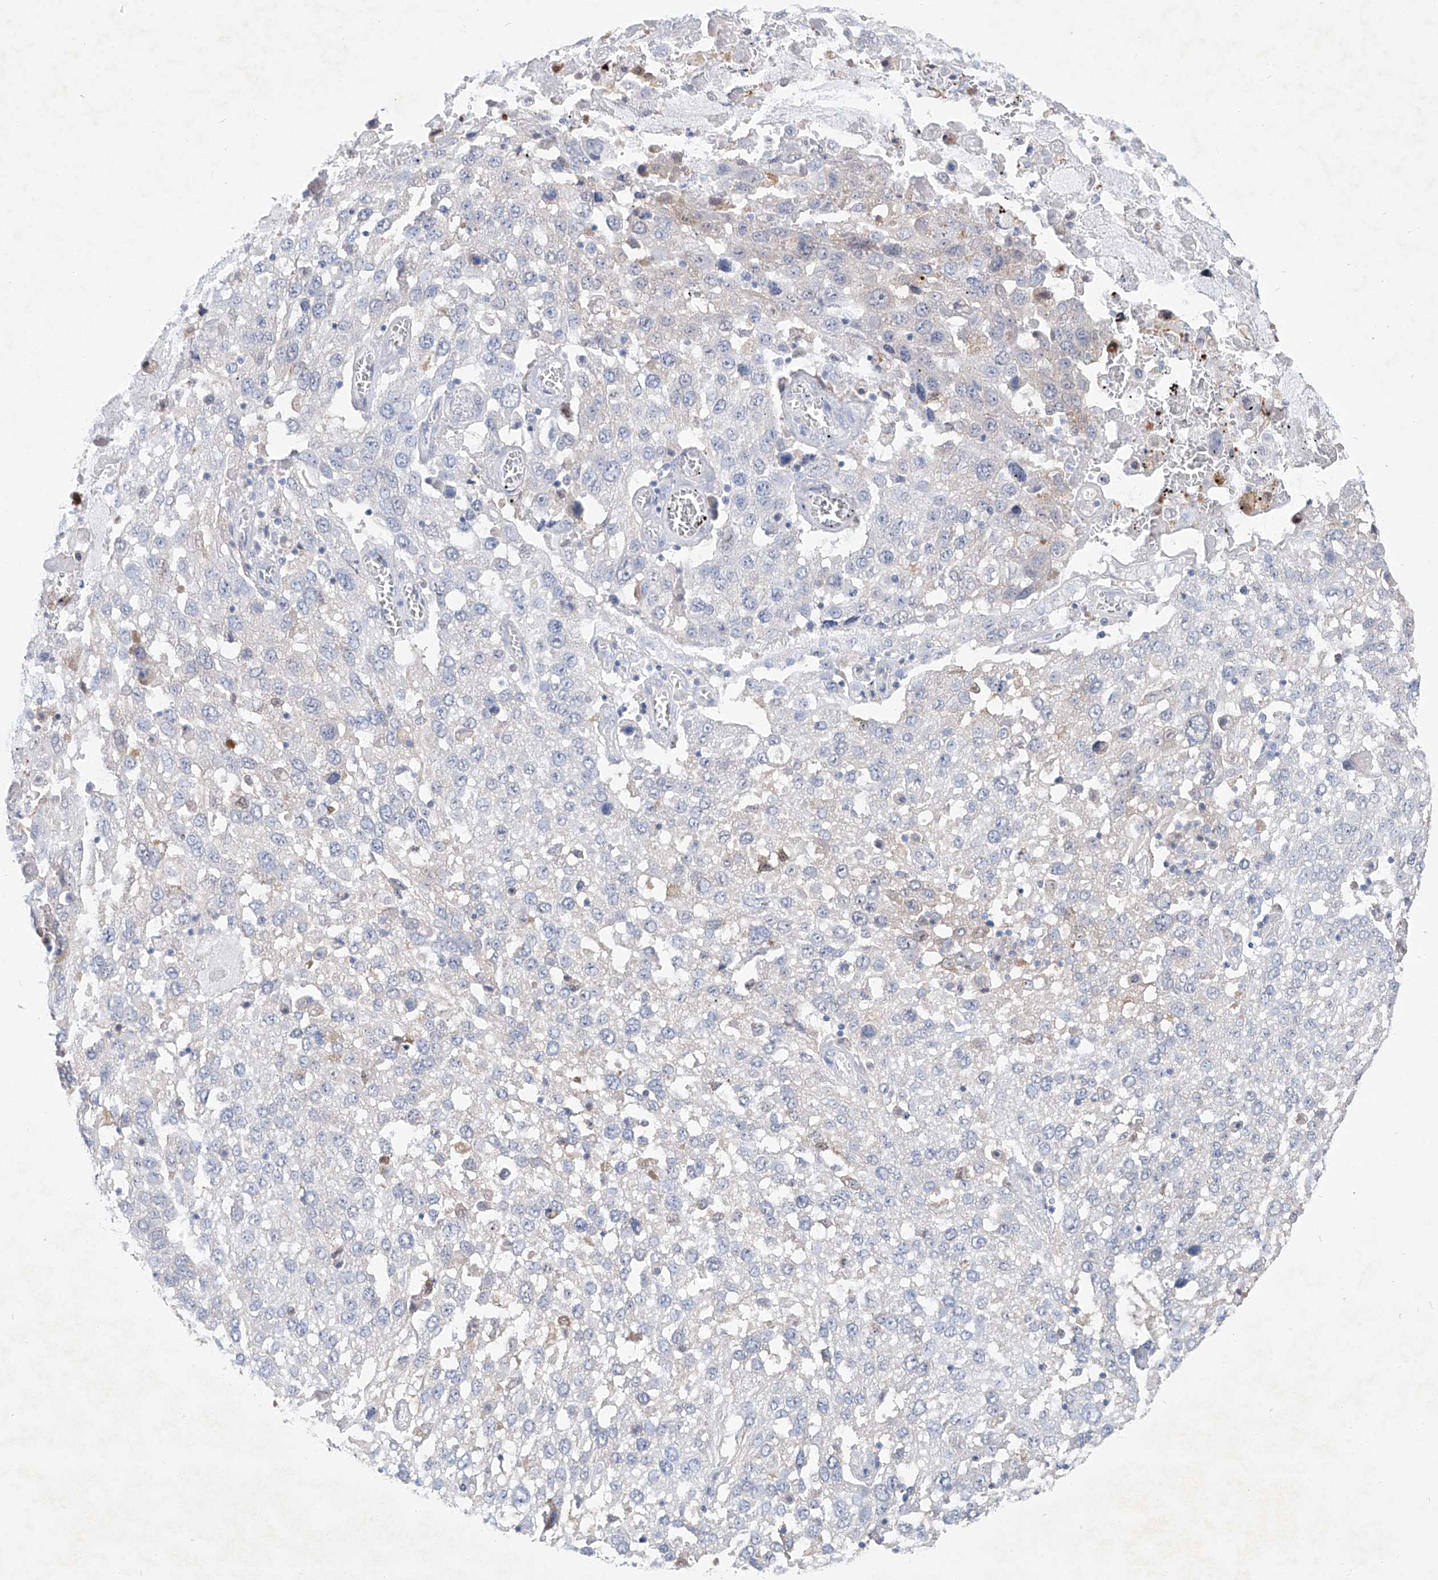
{"staining": {"intensity": "negative", "quantity": "none", "location": "none"}, "tissue": "lung cancer", "cell_type": "Tumor cells", "image_type": "cancer", "snomed": [{"axis": "morphology", "description": "Squamous cell carcinoma, NOS"}, {"axis": "topography", "description": "Lung"}], "caption": "Tumor cells show no significant staining in lung cancer.", "gene": "UFL1", "patient": {"sex": "male", "age": 65}}